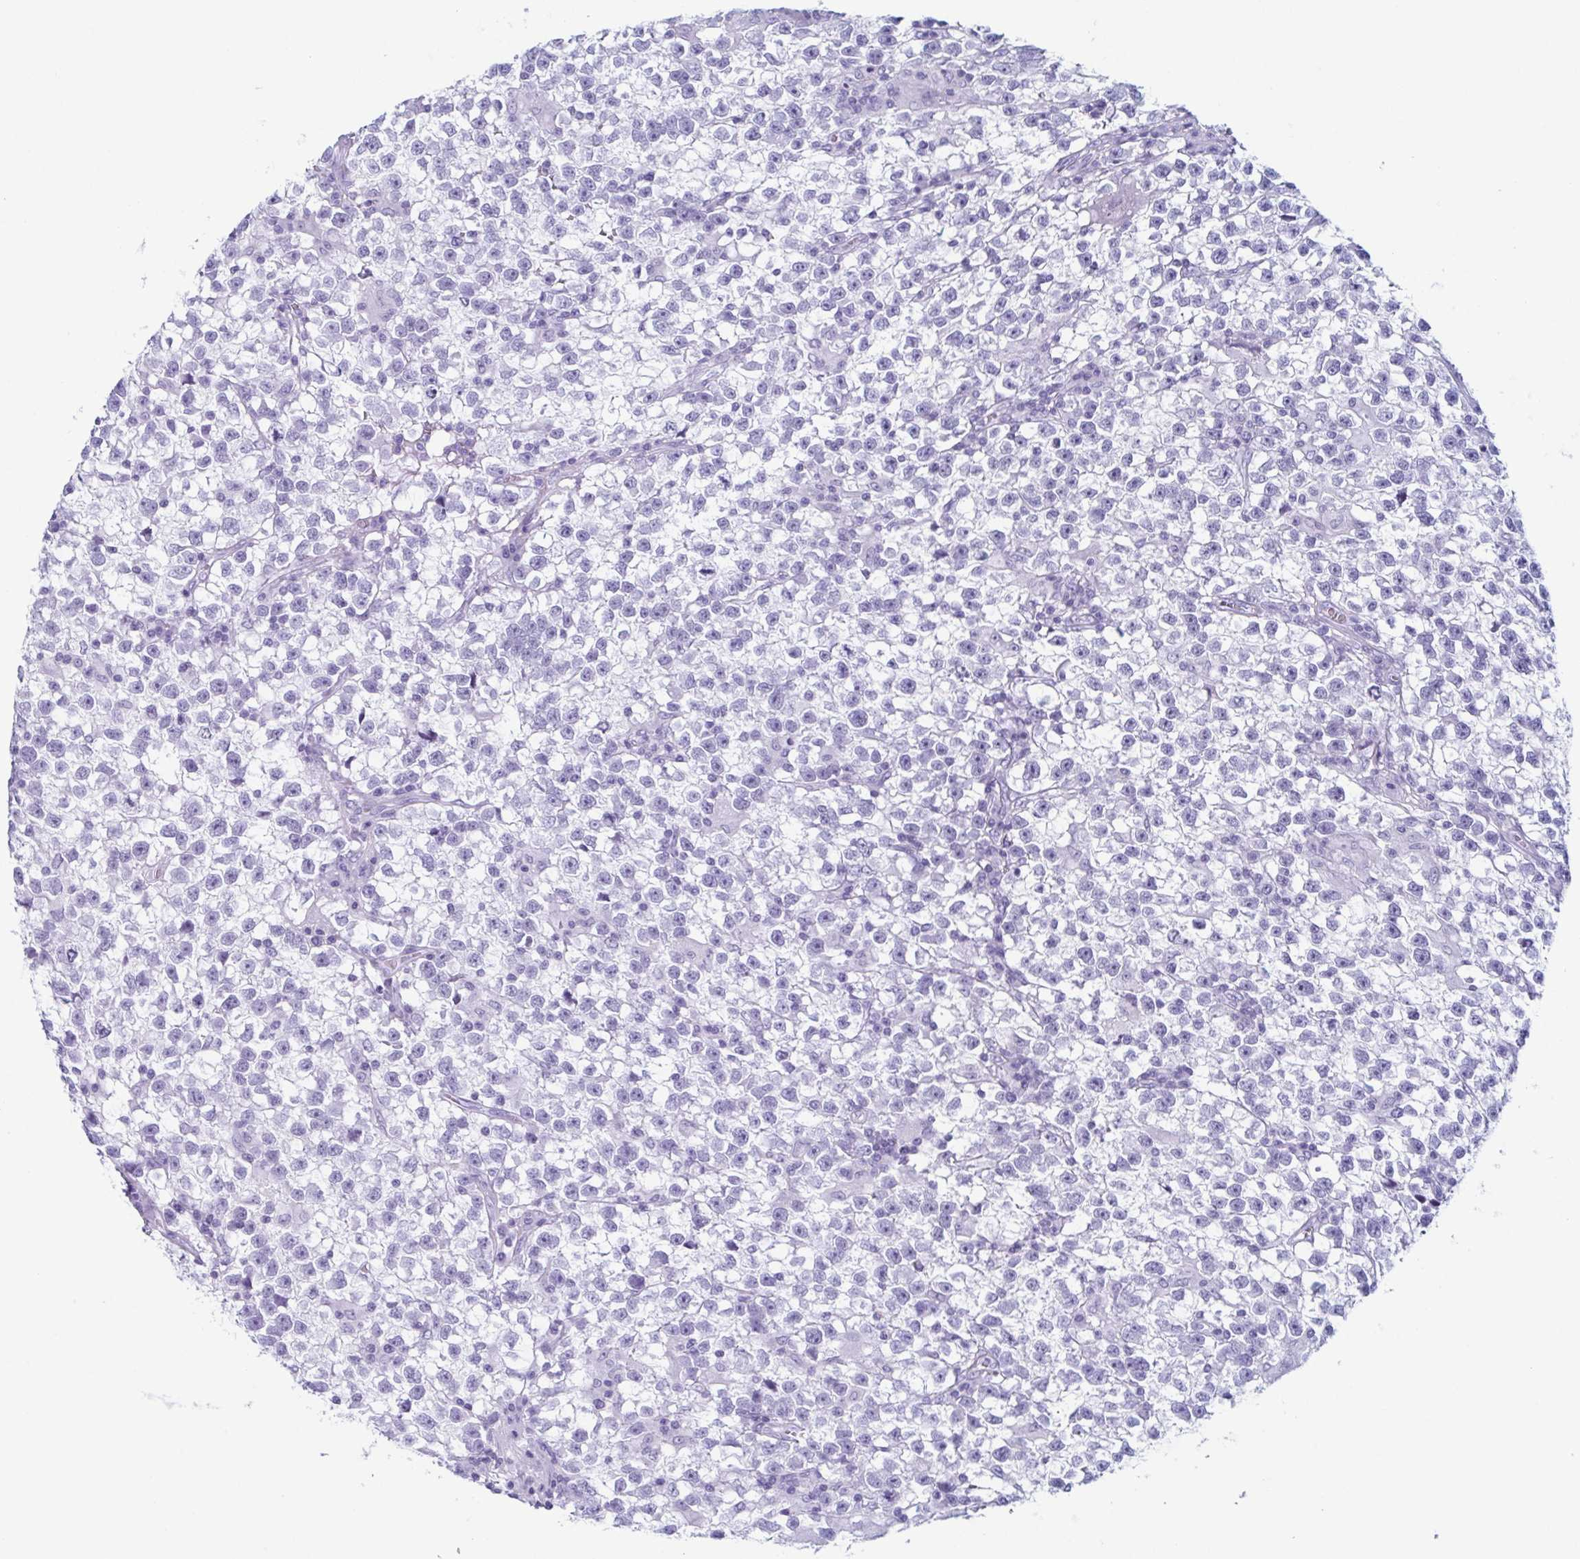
{"staining": {"intensity": "negative", "quantity": "none", "location": "none"}, "tissue": "testis cancer", "cell_type": "Tumor cells", "image_type": "cancer", "snomed": [{"axis": "morphology", "description": "Seminoma, NOS"}, {"axis": "topography", "description": "Testis"}], "caption": "Immunohistochemistry (IHC) photomicrograph of neoplastic tissue: testis cancer stained with DAB displays no significant protein positivity in tumor cells. (Immunohistochemistry, brightfield microscopy, high magnification).", "gene": "ENKUR", "patient": {"sex": "male", "age": 31}}